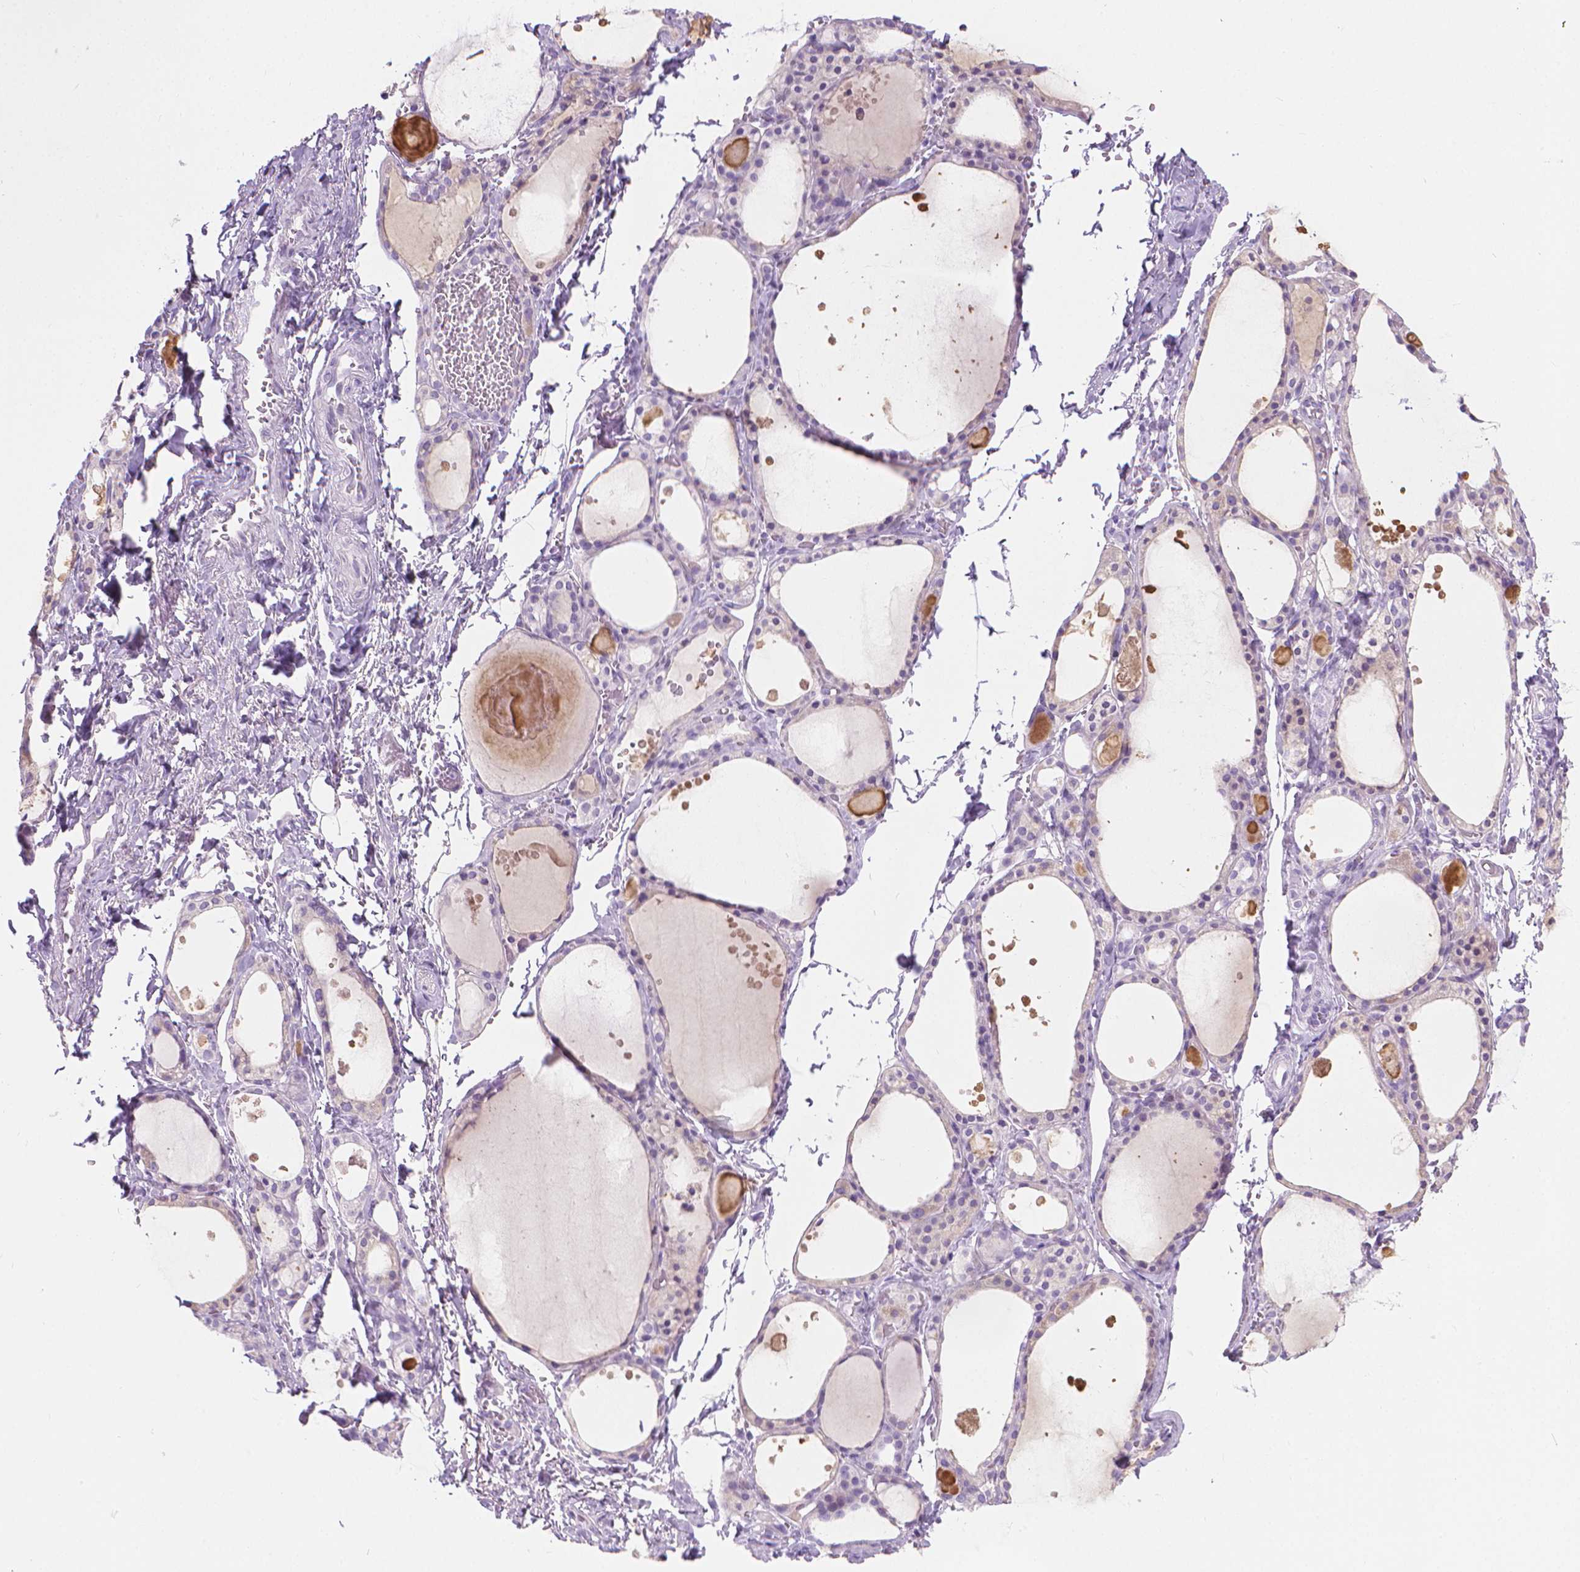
{"staining": {"intensity": "negative", "quantity": "none", "location": "none"}, "tissue": "thyroid gland", "cell_type": "Glandular cells", "image_type": "normal", "snomed": [{"axis": "morphology", "description": "Normal tissue, NOS"}, {"axis": "topography", "description": "Thyroid gland"}], "caption": "This is an IHC micrograph of benign thyroid gland. There is no staining in glandular cells.", "gene": "CFAP52", "patient": {"sex": "male", "age": 68}}